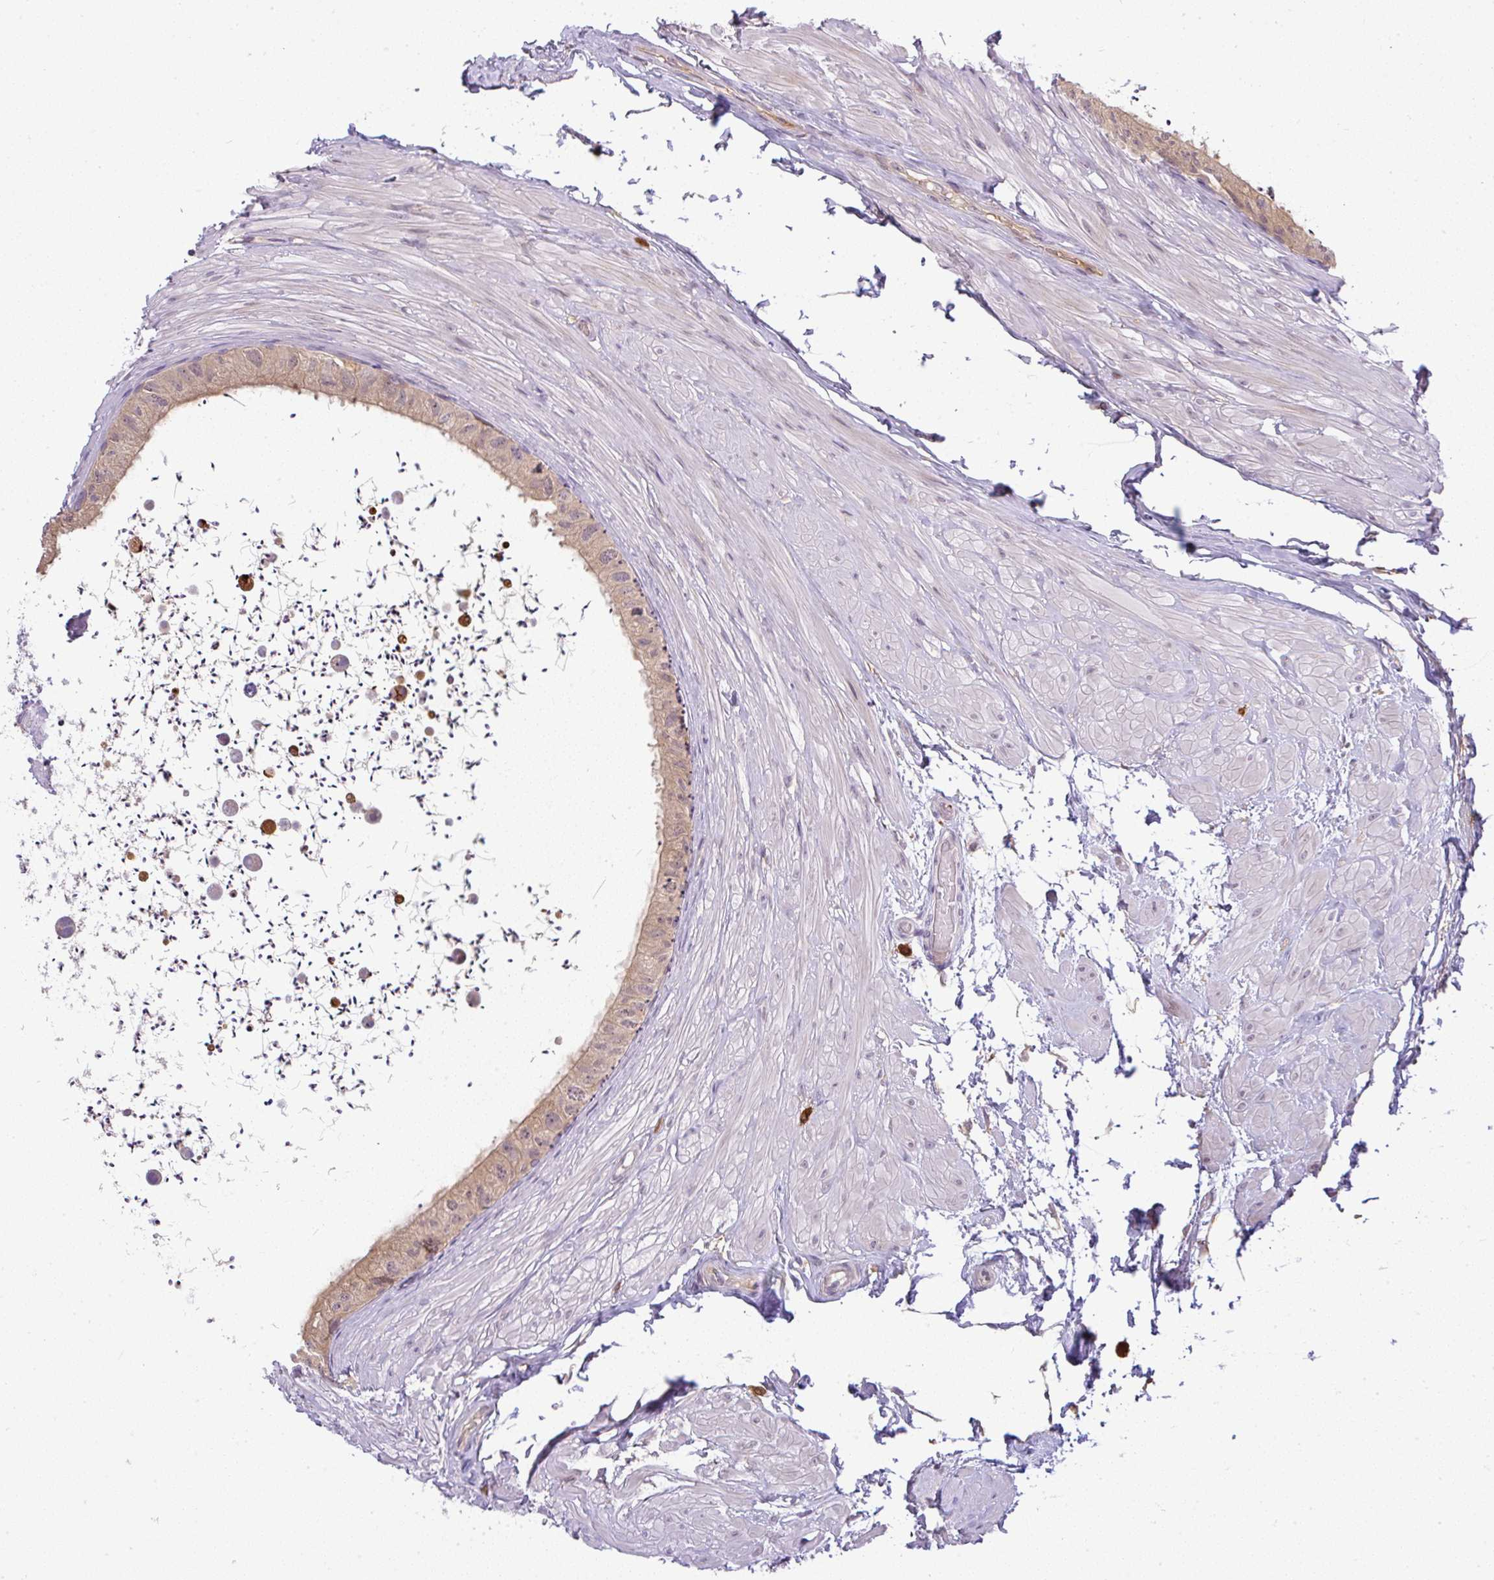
{"staining": {"intensity": "weak", "quantity": ">75%", "location": "cytoplasmic/membranous"}, "tissue": "epididymis", "cell_type": "Glandular cells", "image_type": "normal", "snomed": [{"axis": "morphology", "description": "Normal tissue, NOS"}, {"axis": "topography", "description": "Epididymis"}, {"axis": "topography", "description": "Peripheral nerve tissue"}], "caption": "Immunohistochemistry (DAB (3,3'-diaminobenzidine)) staining of normal human epididymis displays weak cytoplasmic/membranous protein staining in approximately >75% of glandular cells. The protein of interest is stained brown, and the nuclei are stained in blue (DAB (3,3'-diaminobenzidine) IHC with brightfield microscopy, high magnification).", "gene": "FAM153A", "patient": {"sex": "male", "age": 32}}